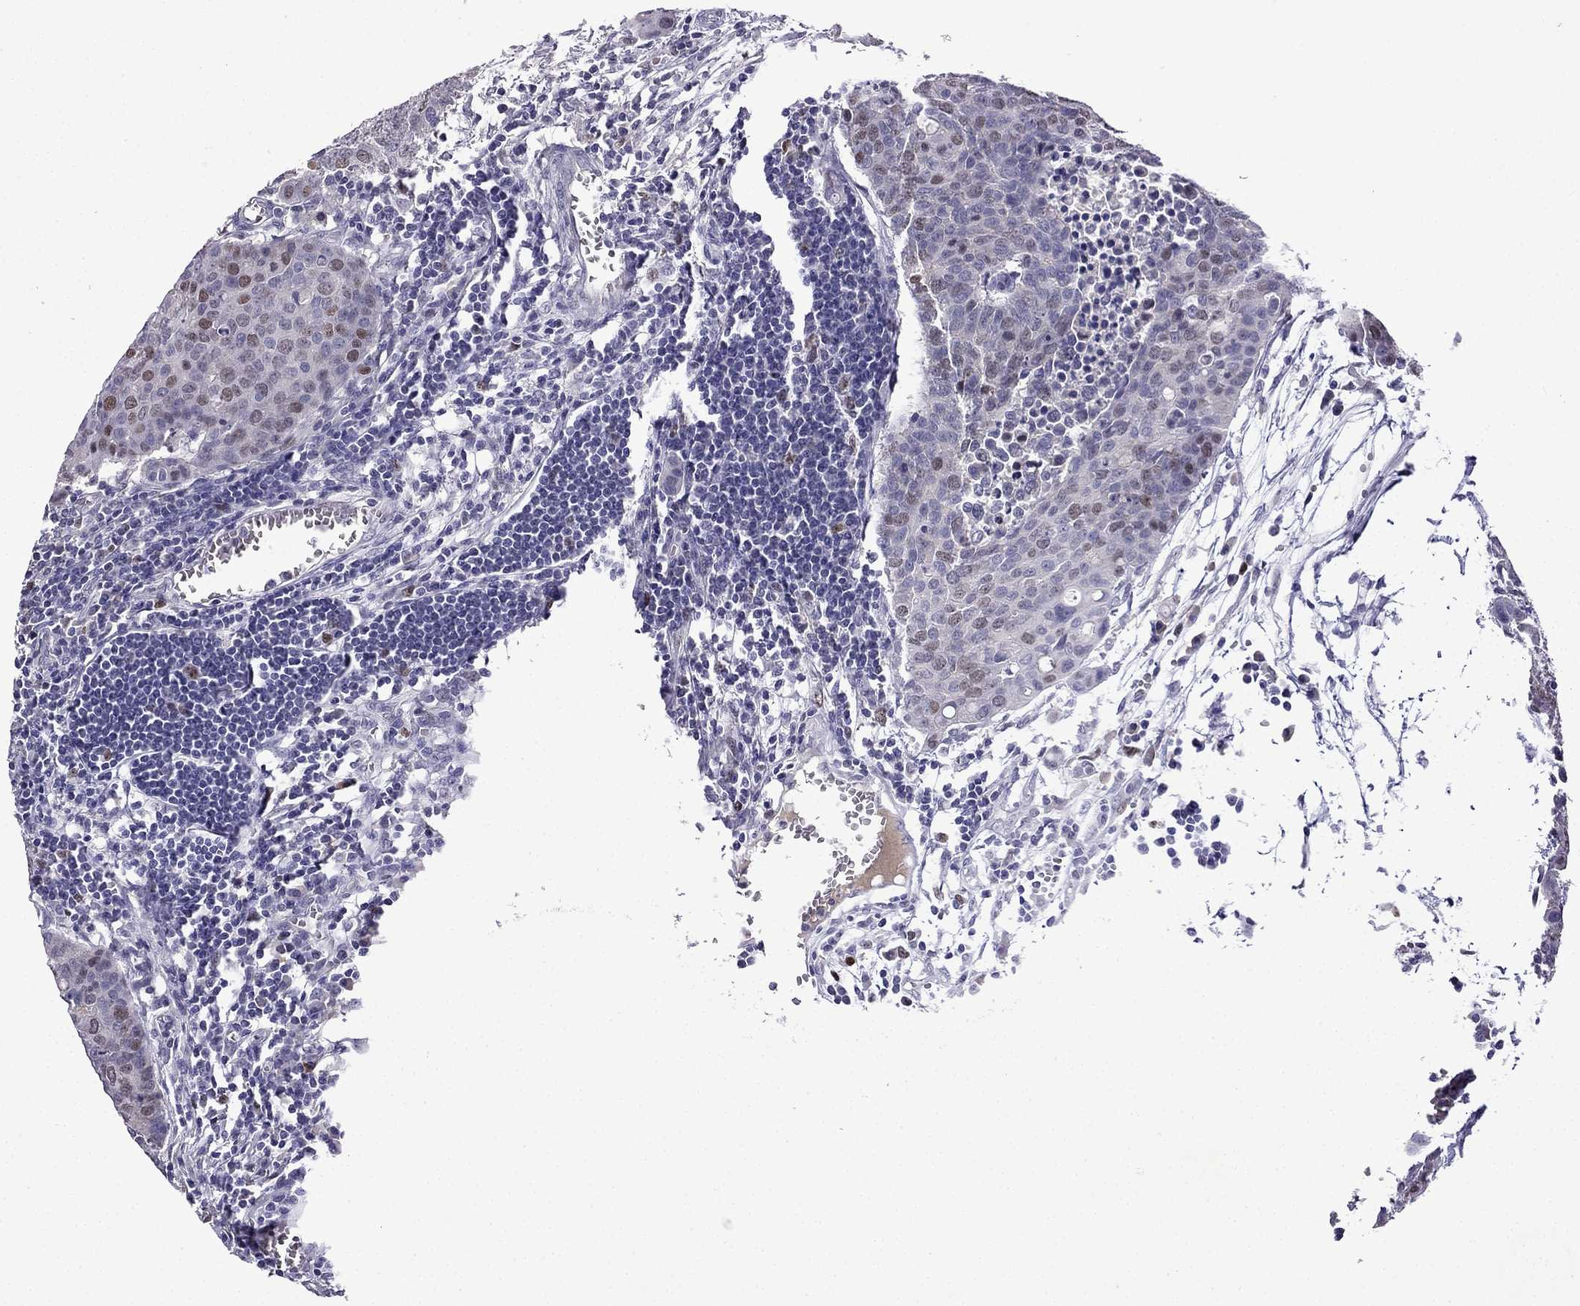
{"staining": {"intensity": "weak", "quantity": "<25%", "location": "nuclear"}, "tissue": "carcinoid", "cell_type": "Tumor cells", "image_type": "cancer", "snomed": [{"axis": "morphology", "description": "Carcinoid, malignant, NOS"}, {"axis": "topography", "description": "Colon"}], "caption": "High power microscopy micrograph of an immunohistochemistry (IHC) micrograph of carcinoid, revealing no significant positivity in tumor cells.", "gene": "UHRF1", "patient": {"sex": "male", "age": 81}}